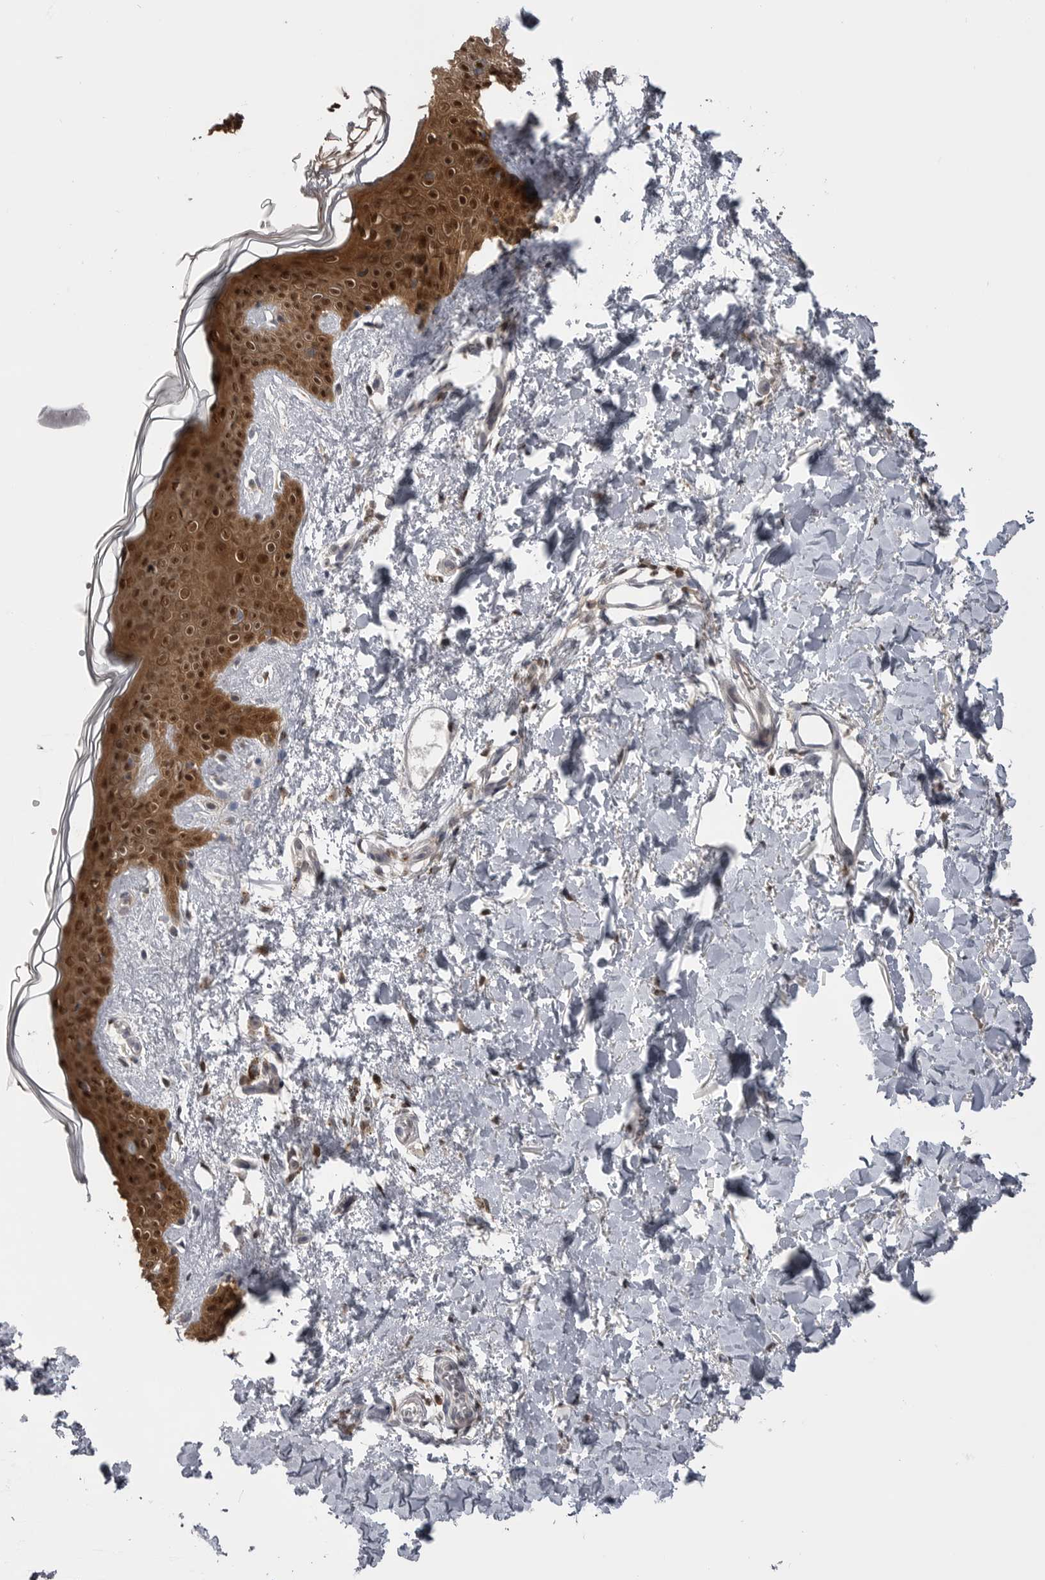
{"staining": {"intensity": "moderate", "quantity": ">75%", "location": "cytoplasmic/membranous,nuclear"}, "tissue": "skin", "cell_type": "Fibroblasts", "image_type": "normal", "snomed": [{"axis": "morphology", "description": "Normal tissue, NOS"}, {"axis": "topography", "description": "Skin"}], "caption": "This image shows IHC staining of normal human skin, with medium moderate cytoplasmic/membranous,nuclear positivity in approximately >75% of fibroblasts.", "gene": "MAPK13", "patient": {"sex": "female", "age": 46}}